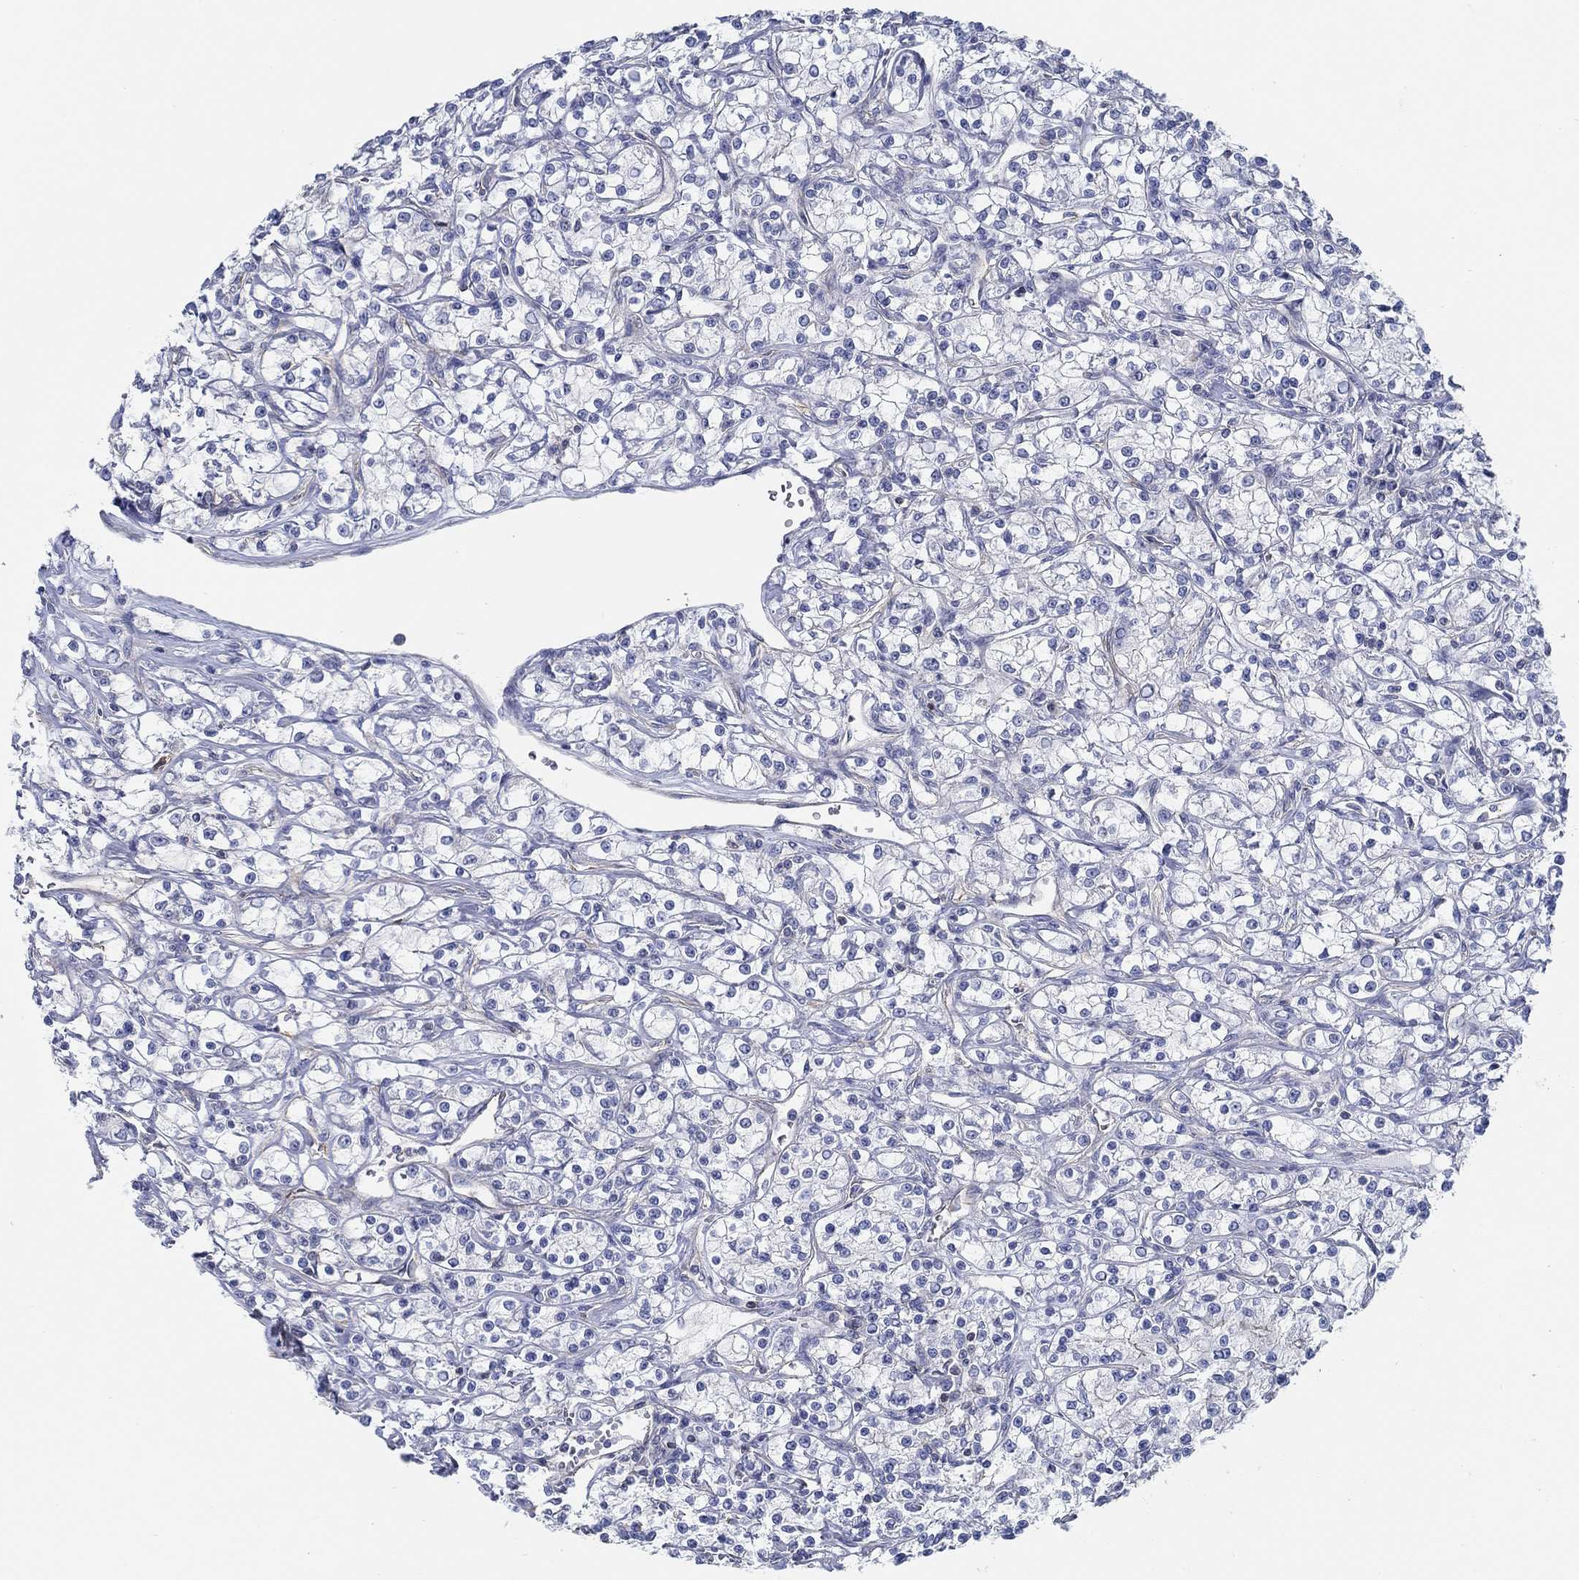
{"staining": {"intensity": "negative", "quantity": "none", "location": "none"}, "tissue": "renal cancer", "cell_type": "Tumor cells", "image_type": "cancer", "snomed": [{"axis": "morphology", "description": "Adenocarcinoma, NOS"}, {"axis": "topography", "description": "Kidney"}], "caption": "Human renal cancer (adenocarcinoma) stained for a protein using immunohistochemistry reveals no staining in tumor cells.", "gene": "BBOF1", "patient": {"sex": "female", "age": 59}}